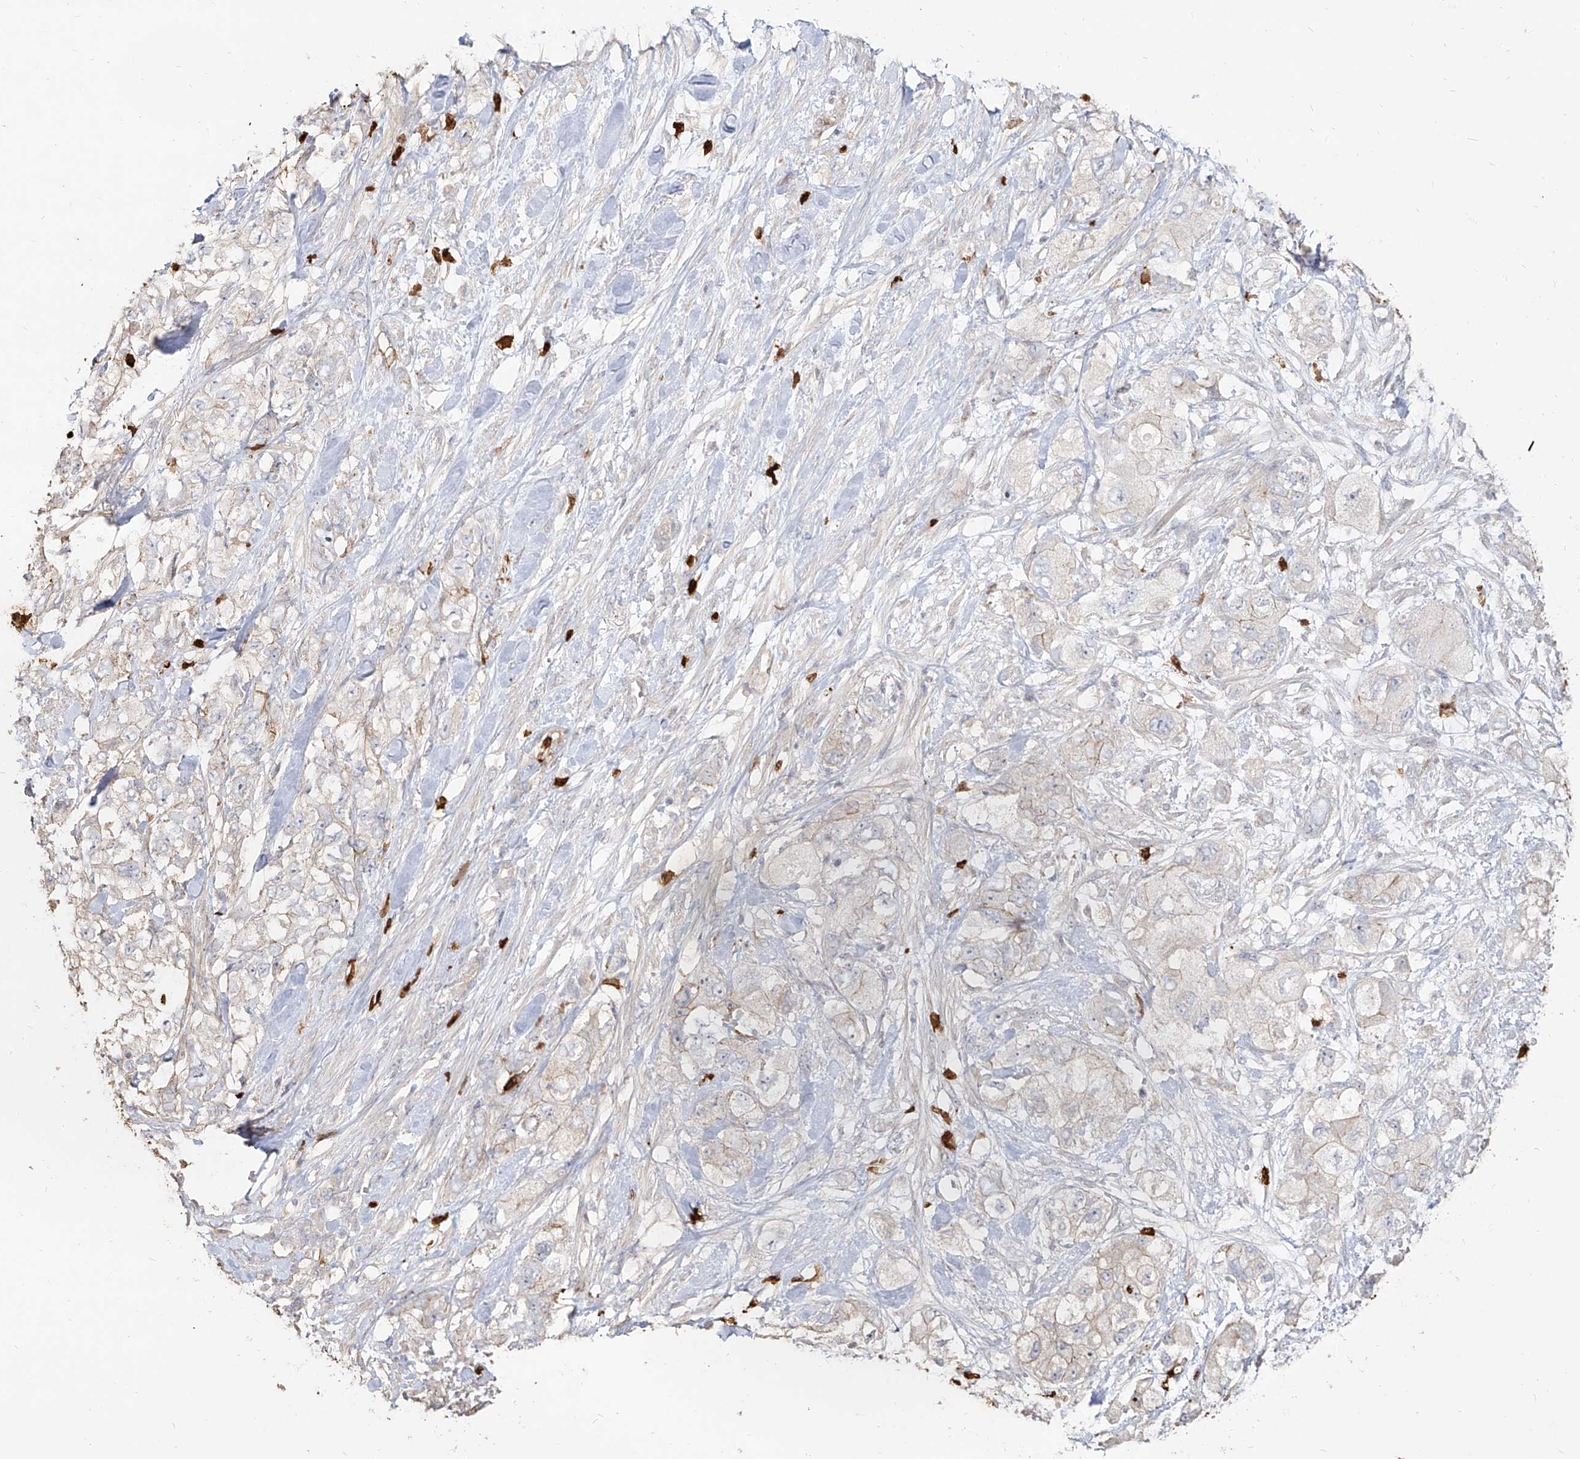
{"staining": {"intensity": "negative", "quantity": "none", "location": "none"}, "tissue": "pancreatic cancer", "cell_type": "Tumor cells", "image_type": "cancer", "snomed": [{"axis": "morphology", "description": "Adenocarcinoma, NOS"}, {"axis": "topography", "description": "Pancreas"}], "caption": "DAB (3,3'-diaminobenzidine) immunohistochemical staining of adenocarcinoma (pancreatic) displays no significant staining in tumor cells.", "gene": "ZNF227", "patient": {"sex": "female", "age": 73}}